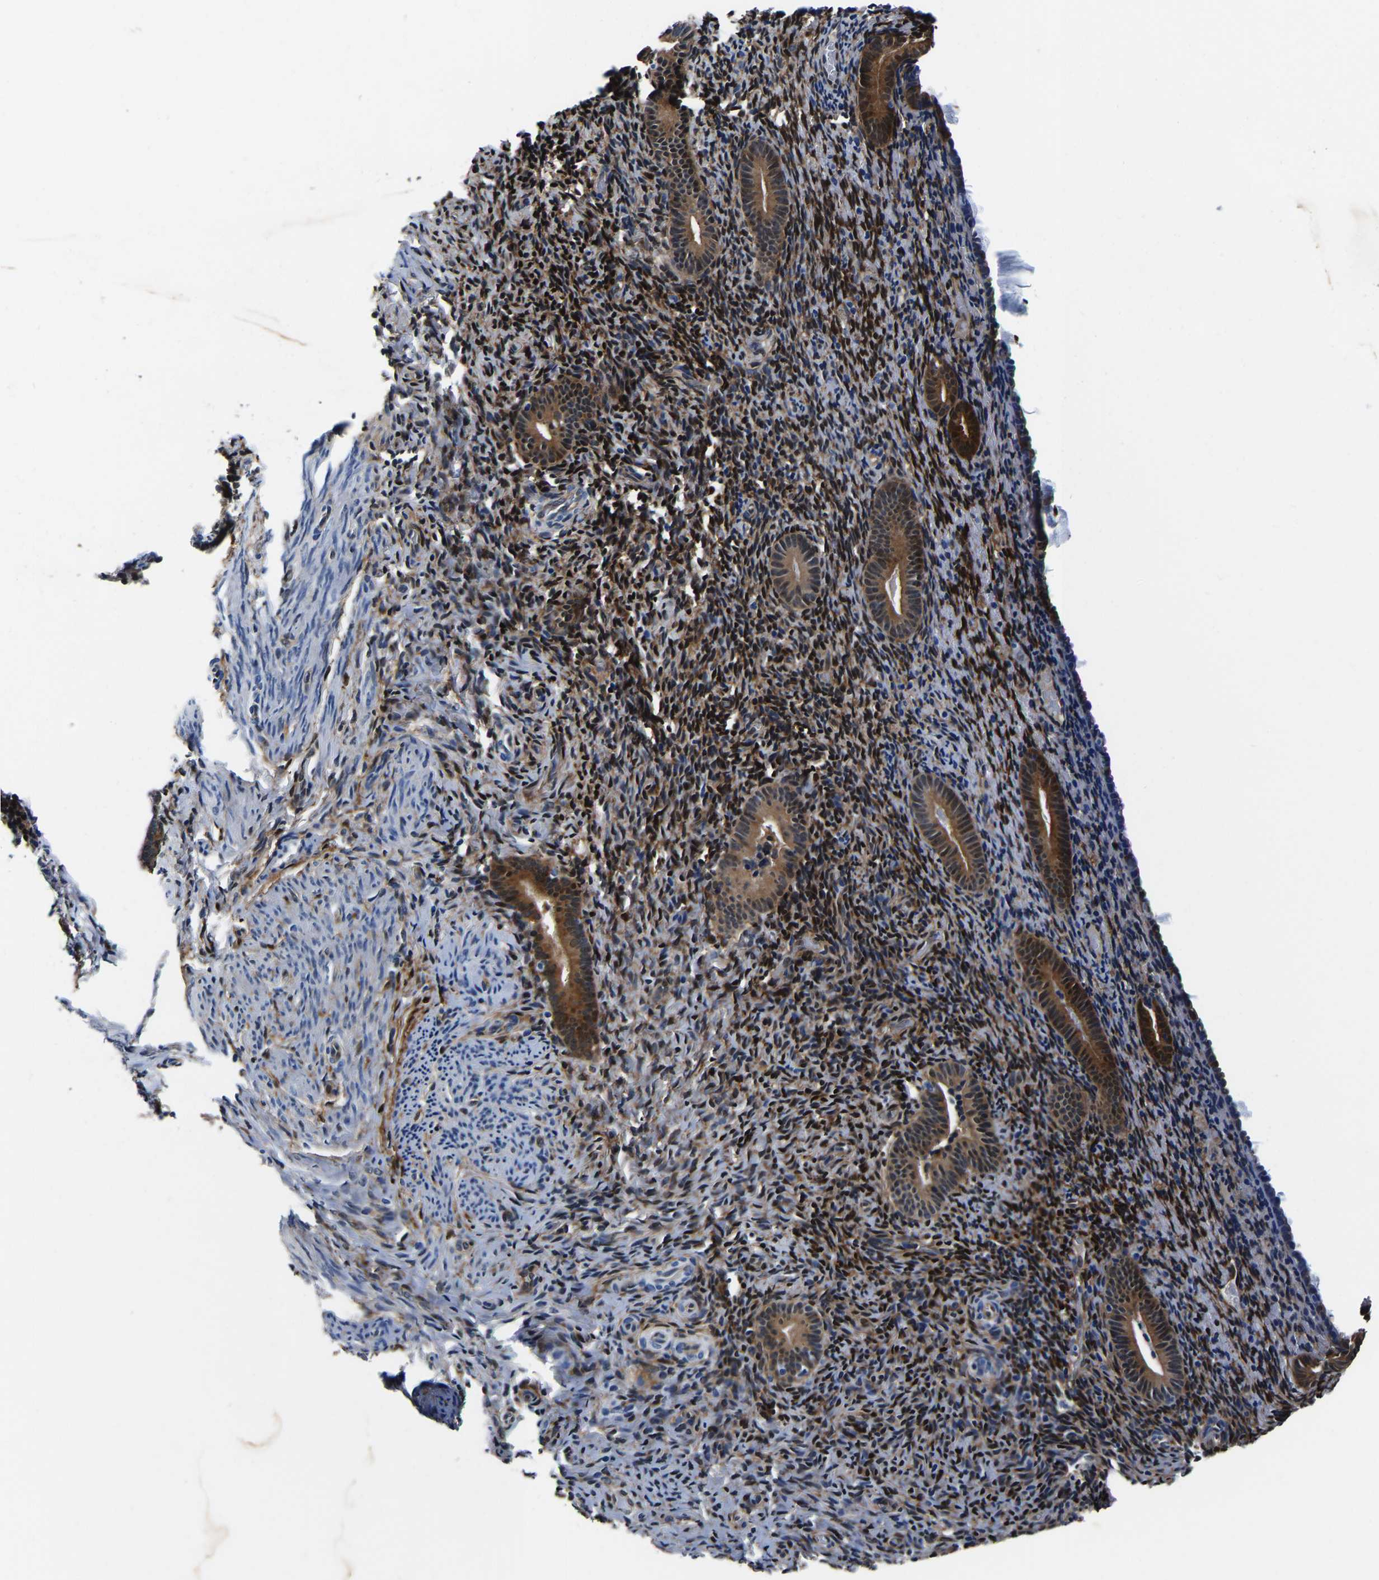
{"staining": {"intensity": "moderate", "quantity": ">75%", "location": "cytoplasmic/membranous"}, "tissue": "endometrium", "cell_type": "Cells in endometrial stroma", "image_type": "normal", "snomed": [{"axis": "morphology", "description": "Normal tissue, NOS"}, {"axis": "topography", "description": "Endometrium"}], "caption": "Brown immunohistochemical staining in unremarkable endometrium displays moderate cytoplasmic/membranous expression in about >75% of cells in endometrial stroma.", "gene": "S100A13", "patient": {"sex": "female", "age": 51}}